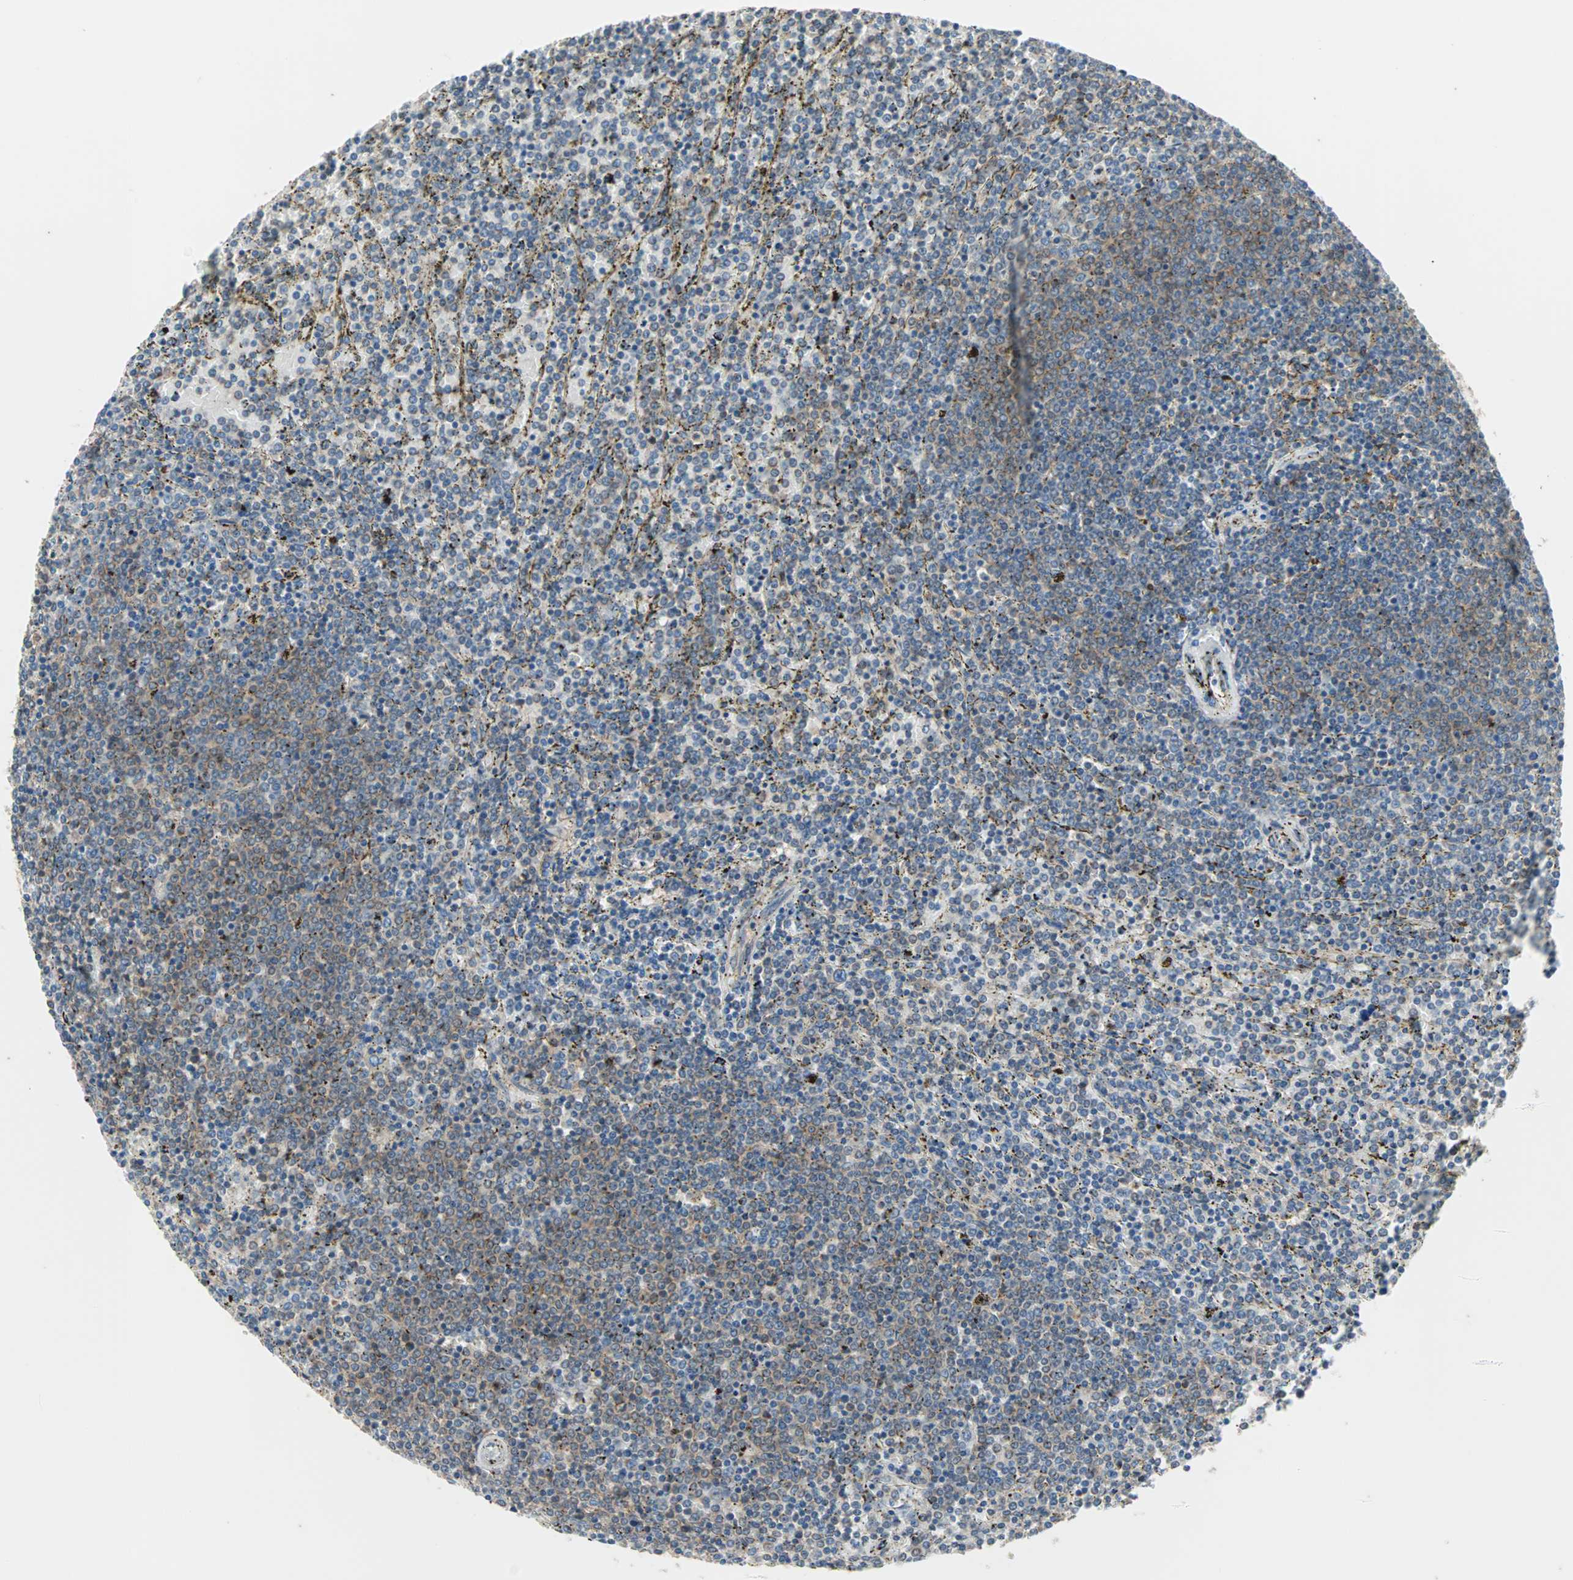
{"staining": {"intensity": "negative", "quantity": "none", "location": "none"}, "tissue": "lymphoma", "cell_type": "Tumor cells", "image_type": "cancer", "snomed": [{"axis": "morphology", "description": "Malignant lymphoma, non-Hodgkin's type, Low grade"}, {"axis": "topography", "description": "Spleen"}], "caption": "IHC histopathology image of human low-grade malignant lymphoma, non-Hodgkin's type stained for a protein (brown), which shows no expression in tumor cells.", "gene": "PDE8A", "patient": {"sex": "female", "age": 77}}